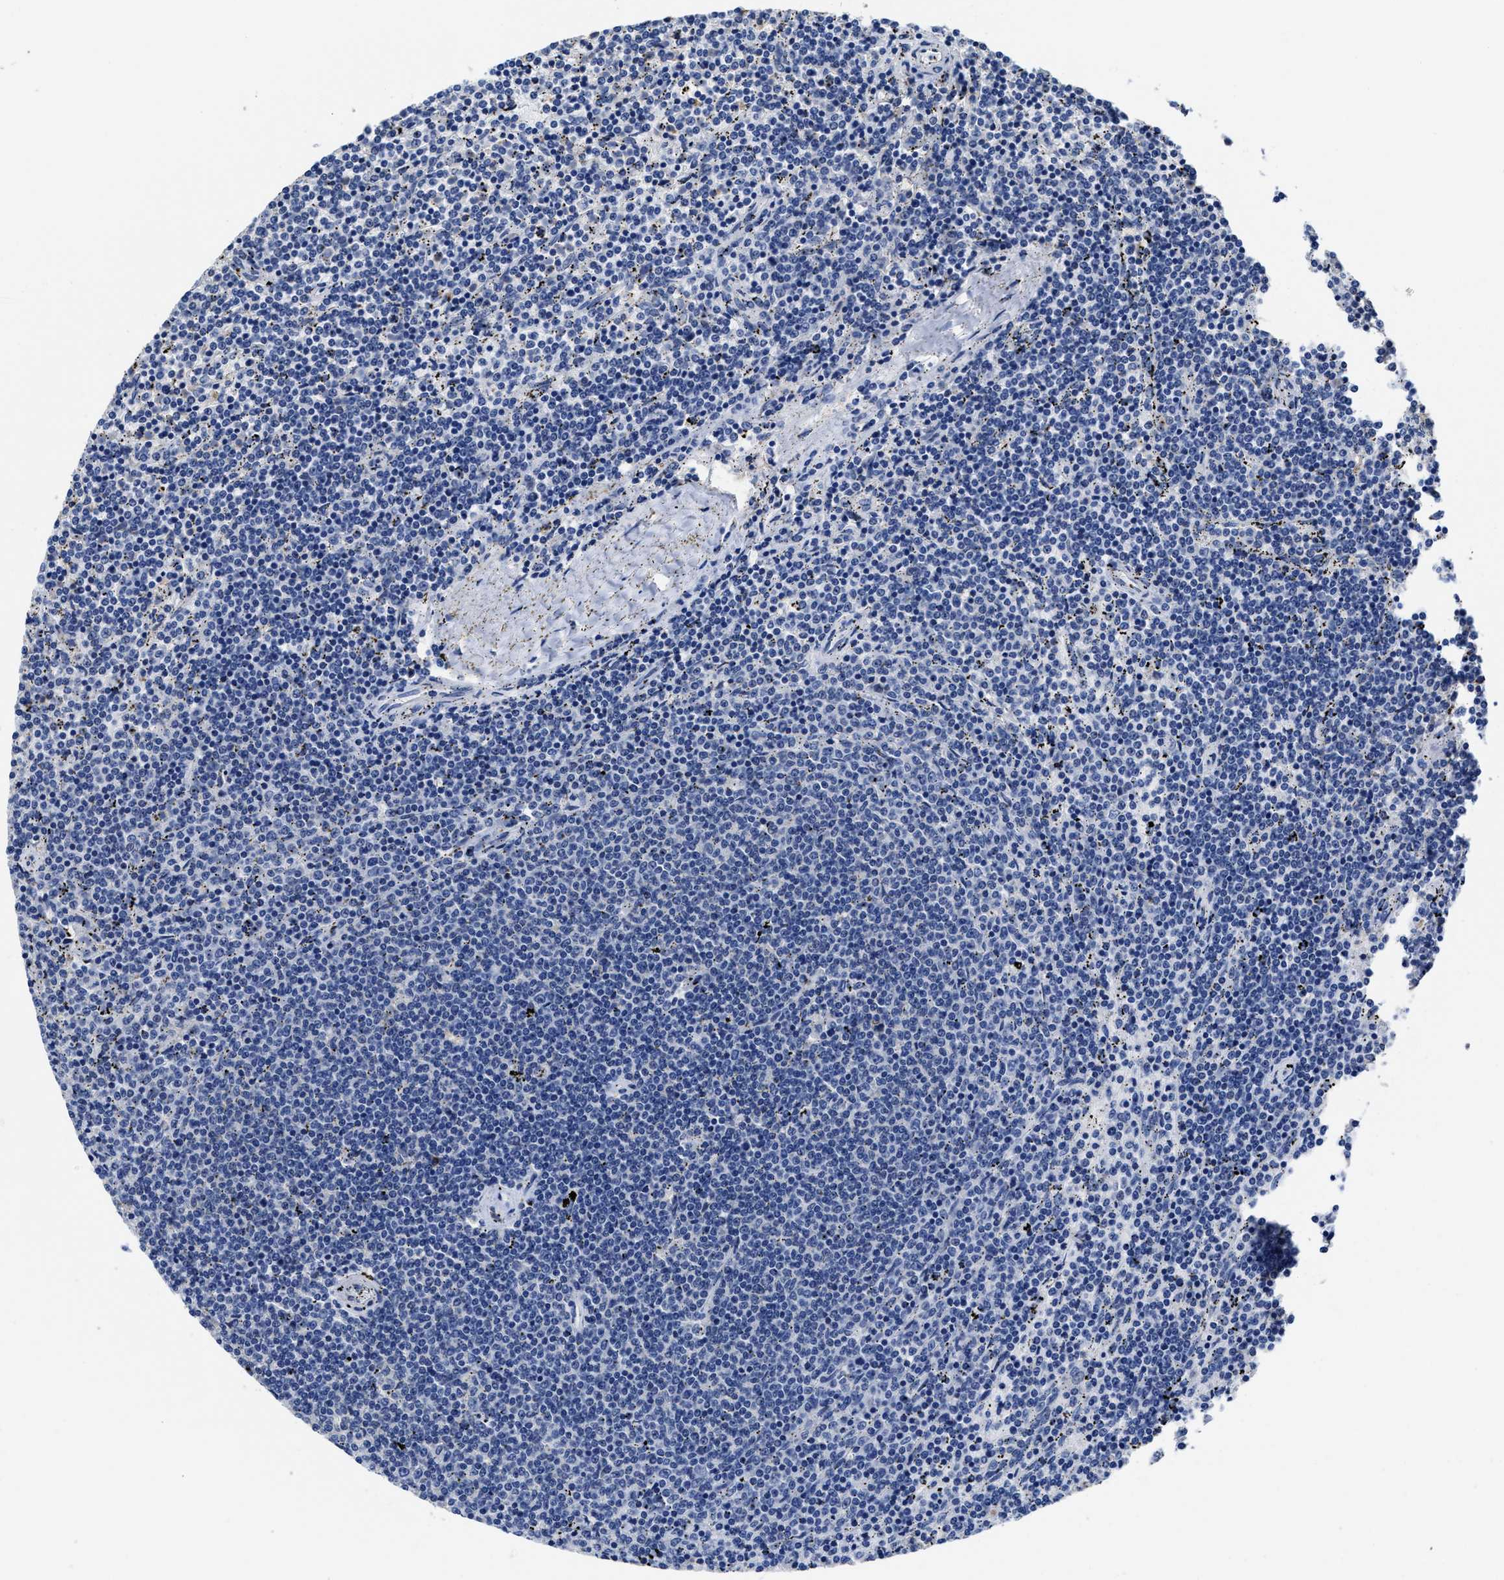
{"staining": {"intensity": "negative", "quantity": "none", "location": "none"}, "tissue": "lymphoma", "cell_type": "Tumor cells", "image_type": "cancer", "snomed": [{"axis": "morphology", "description": "Malignant lymphoma, non-Hodgkin's type, Low grade"}, {"axis": "topography", "description": "Spleen"}], "caption": "Tumor cells show no significant positivity in lymphoma.", "gene": "HOOK1", "patient": {"sex": "female", "age": 50}}